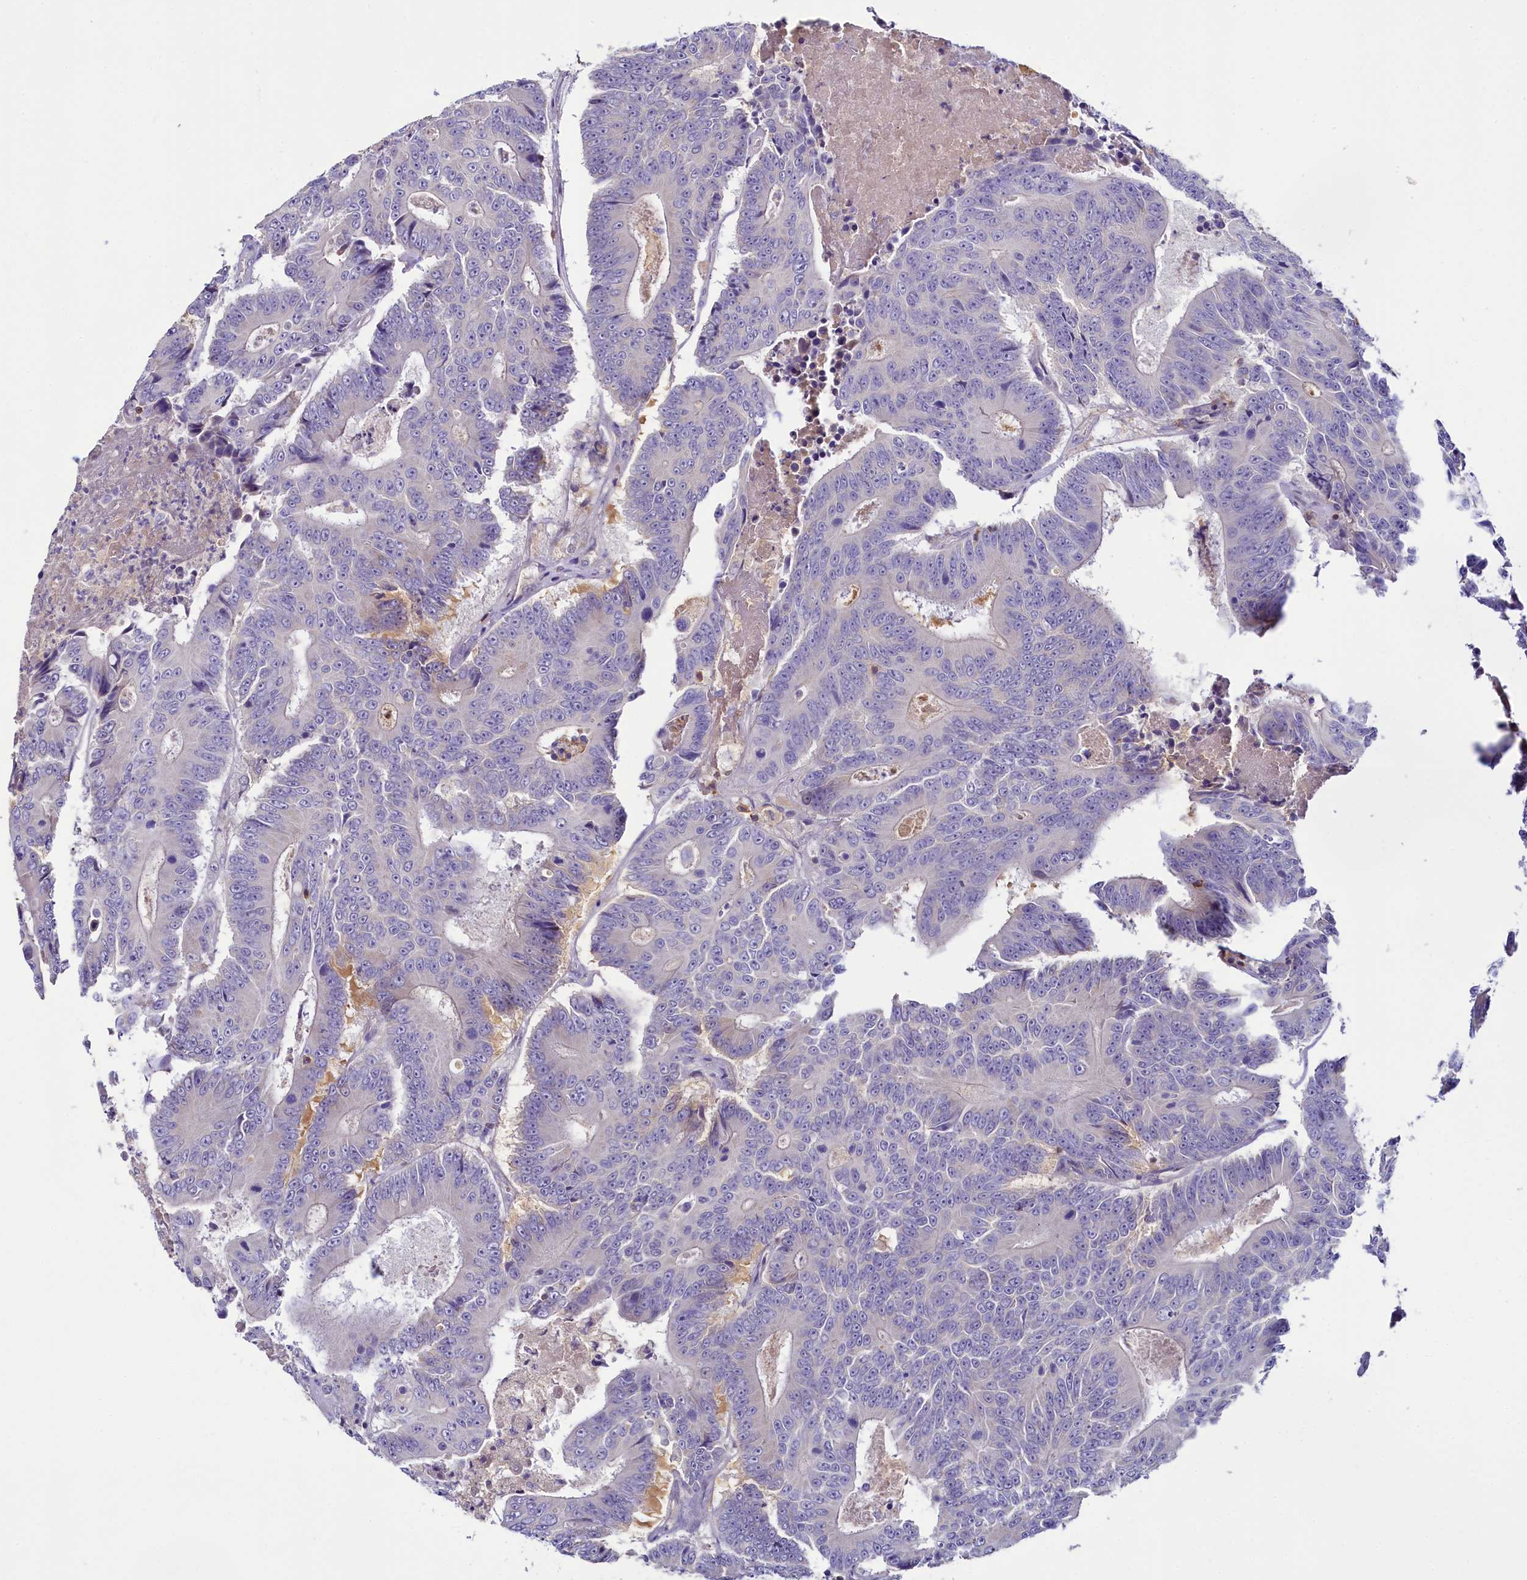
{"staining": {"intensity": "negative", "quantity": "none", "location": "none"}, "tissue": "colorectal cancer", "cell_type": "Tumor cells", "image_type": "cancer", "snomed": [{"axis": "morphology", "description": "Adenocarcinoma, NOS"}, {"axis": "topography", "description": "Colon"}], "caption": "This is a photomicrograph of immunohistochemistry (IHC) staining of adenocarcinoma (colorectal), which shows no expression in tumor cells.", "gene": "FGFR2", "patient": {"sex": "male", "age": 83}}